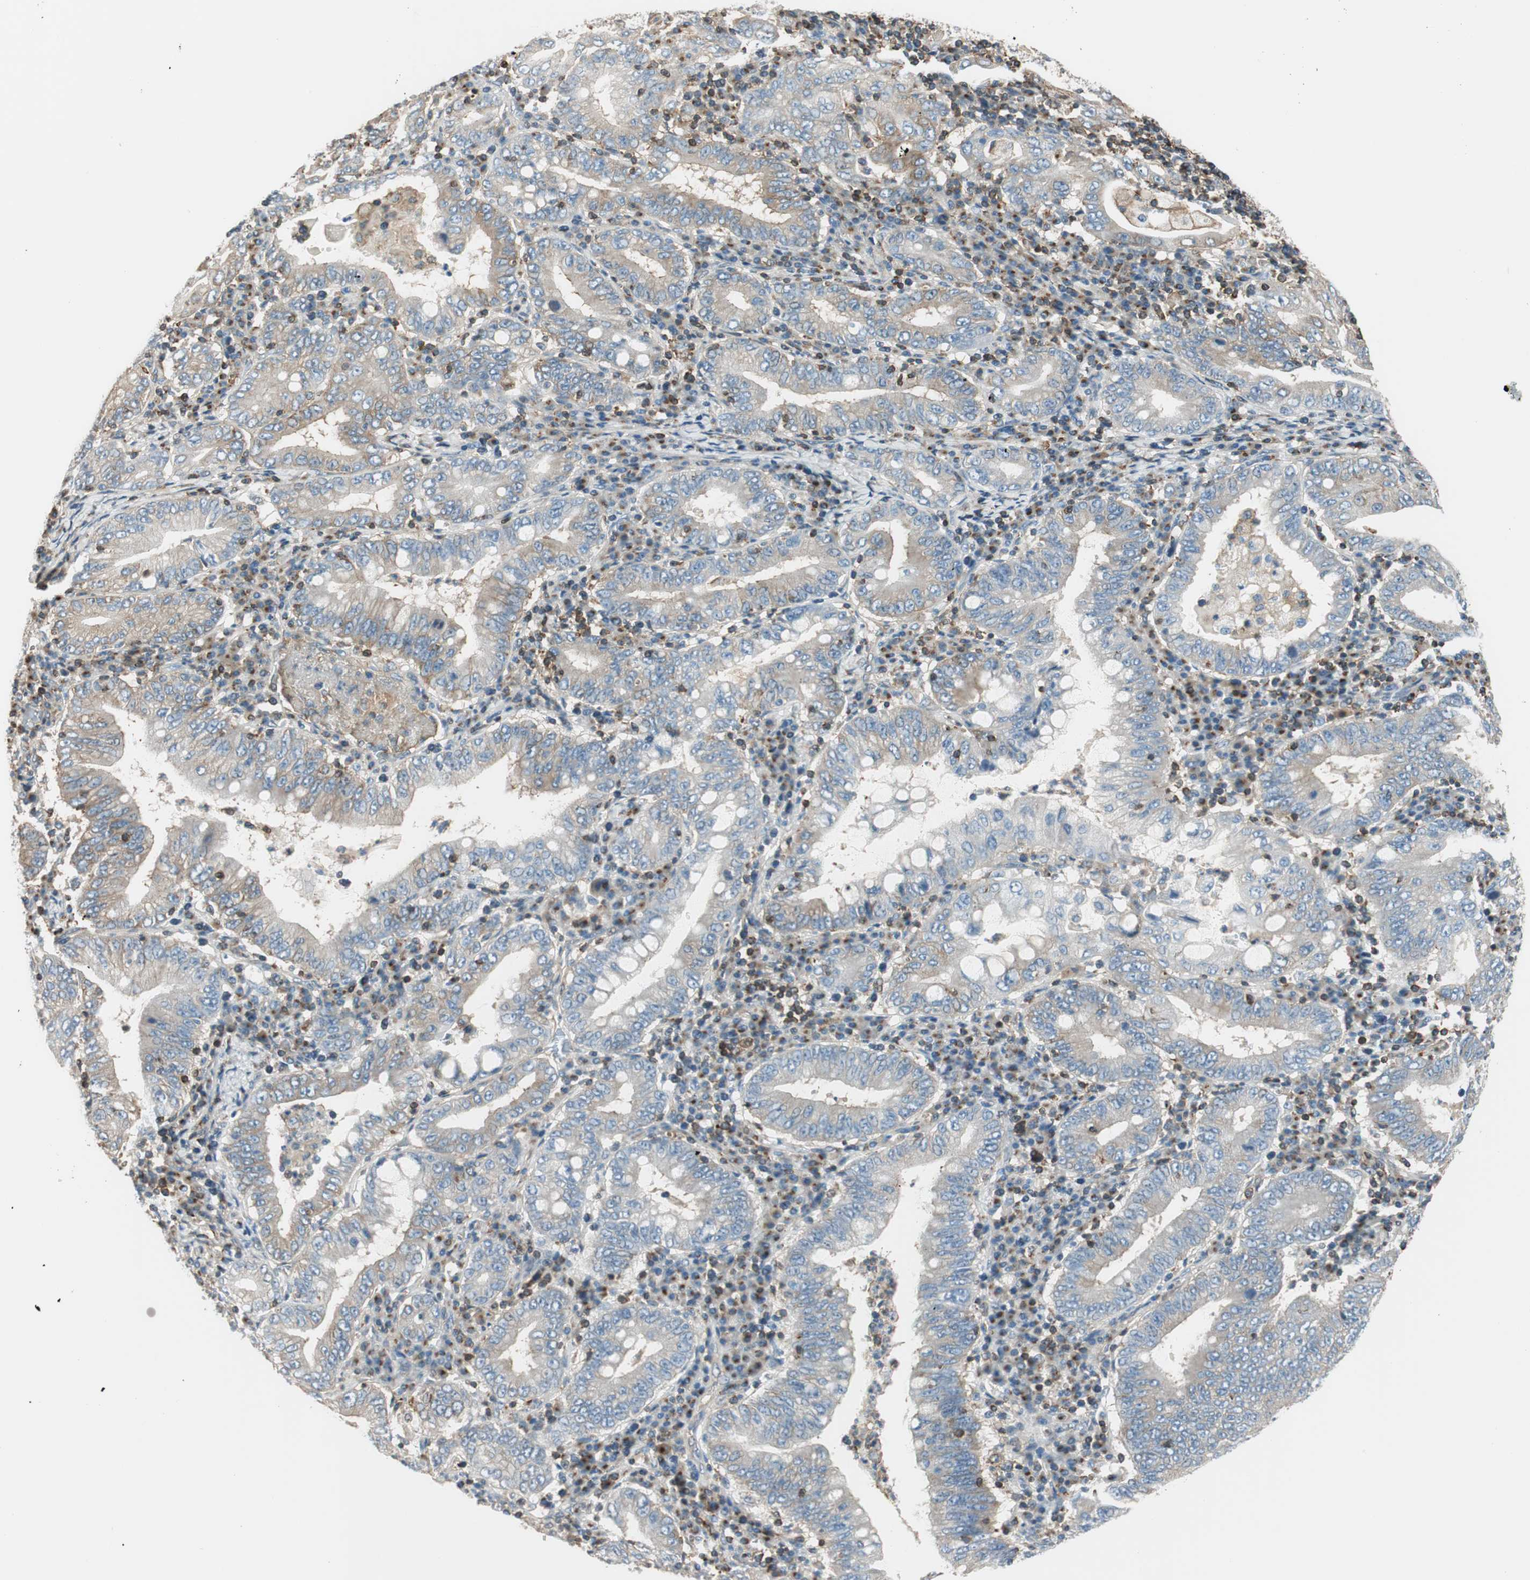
{"staining": {"intensity": "weak", "quantity": "25%-75%", "location": "cytoplasmic/membranous"}, "tissue": "stomach cancer", "cell_type": "Tumor cells", "image_type": "cancer", "snomed": [{"axis": "morphology", "description": "Normal tissue, NOS"}, {"axis": "morphology", "description": "Adenocarcinoma, NOS"}, {"axis": "topography", "description": "Esophagus"}, {"axis": "topography", "description": "Stomach, upper"}, {"axis": "topography", "description": "Peripheral nerve tissue"}], "caption": "Adenocarcinoma (stomach) tissue shows weak cytoplasmic/membranous positivity in approximately 25%-75% of tumor cells", "gene": "PI4K2B", "patient": {"sex": "male", "age": 62}}